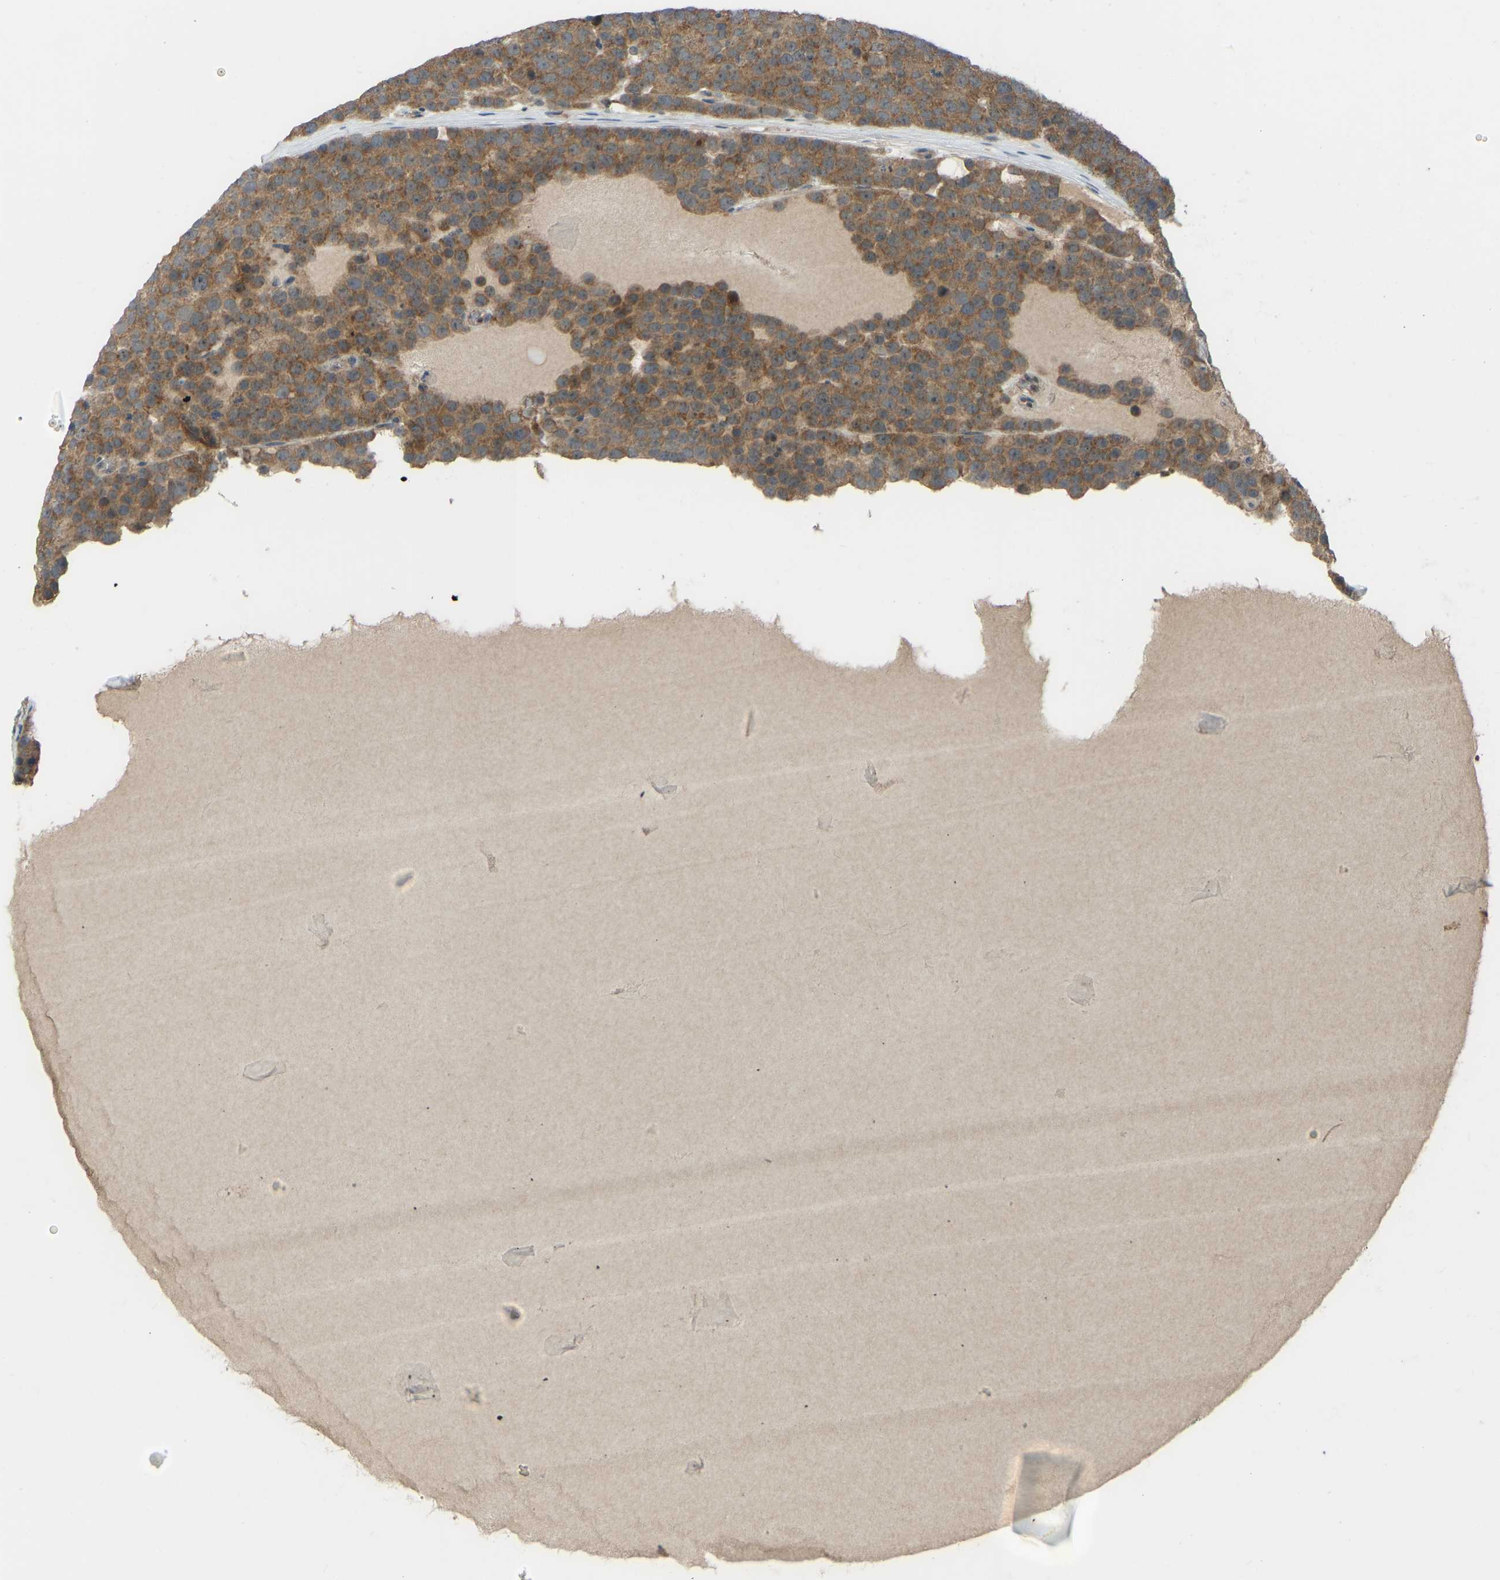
{"staining": {"intensity": "moderate", "quantity": ">75%", "location": "cytoplasmic/membranous"}, "tissue": "testis cancer", "cell_type": "Tumor cells", "image_type": "cancer", "snomed": [{"axis": "morphology", "description": "Seminoma, NOS"}, {"axis": "topography", "description": "Testis"}], "caption": "Moderate cytoplasmic/membranous positivity is identified in about >75% of tumor cells in seminoma (testis).", "gene": "ZNF71", "patient": {"sex": "male", "age": 71}}